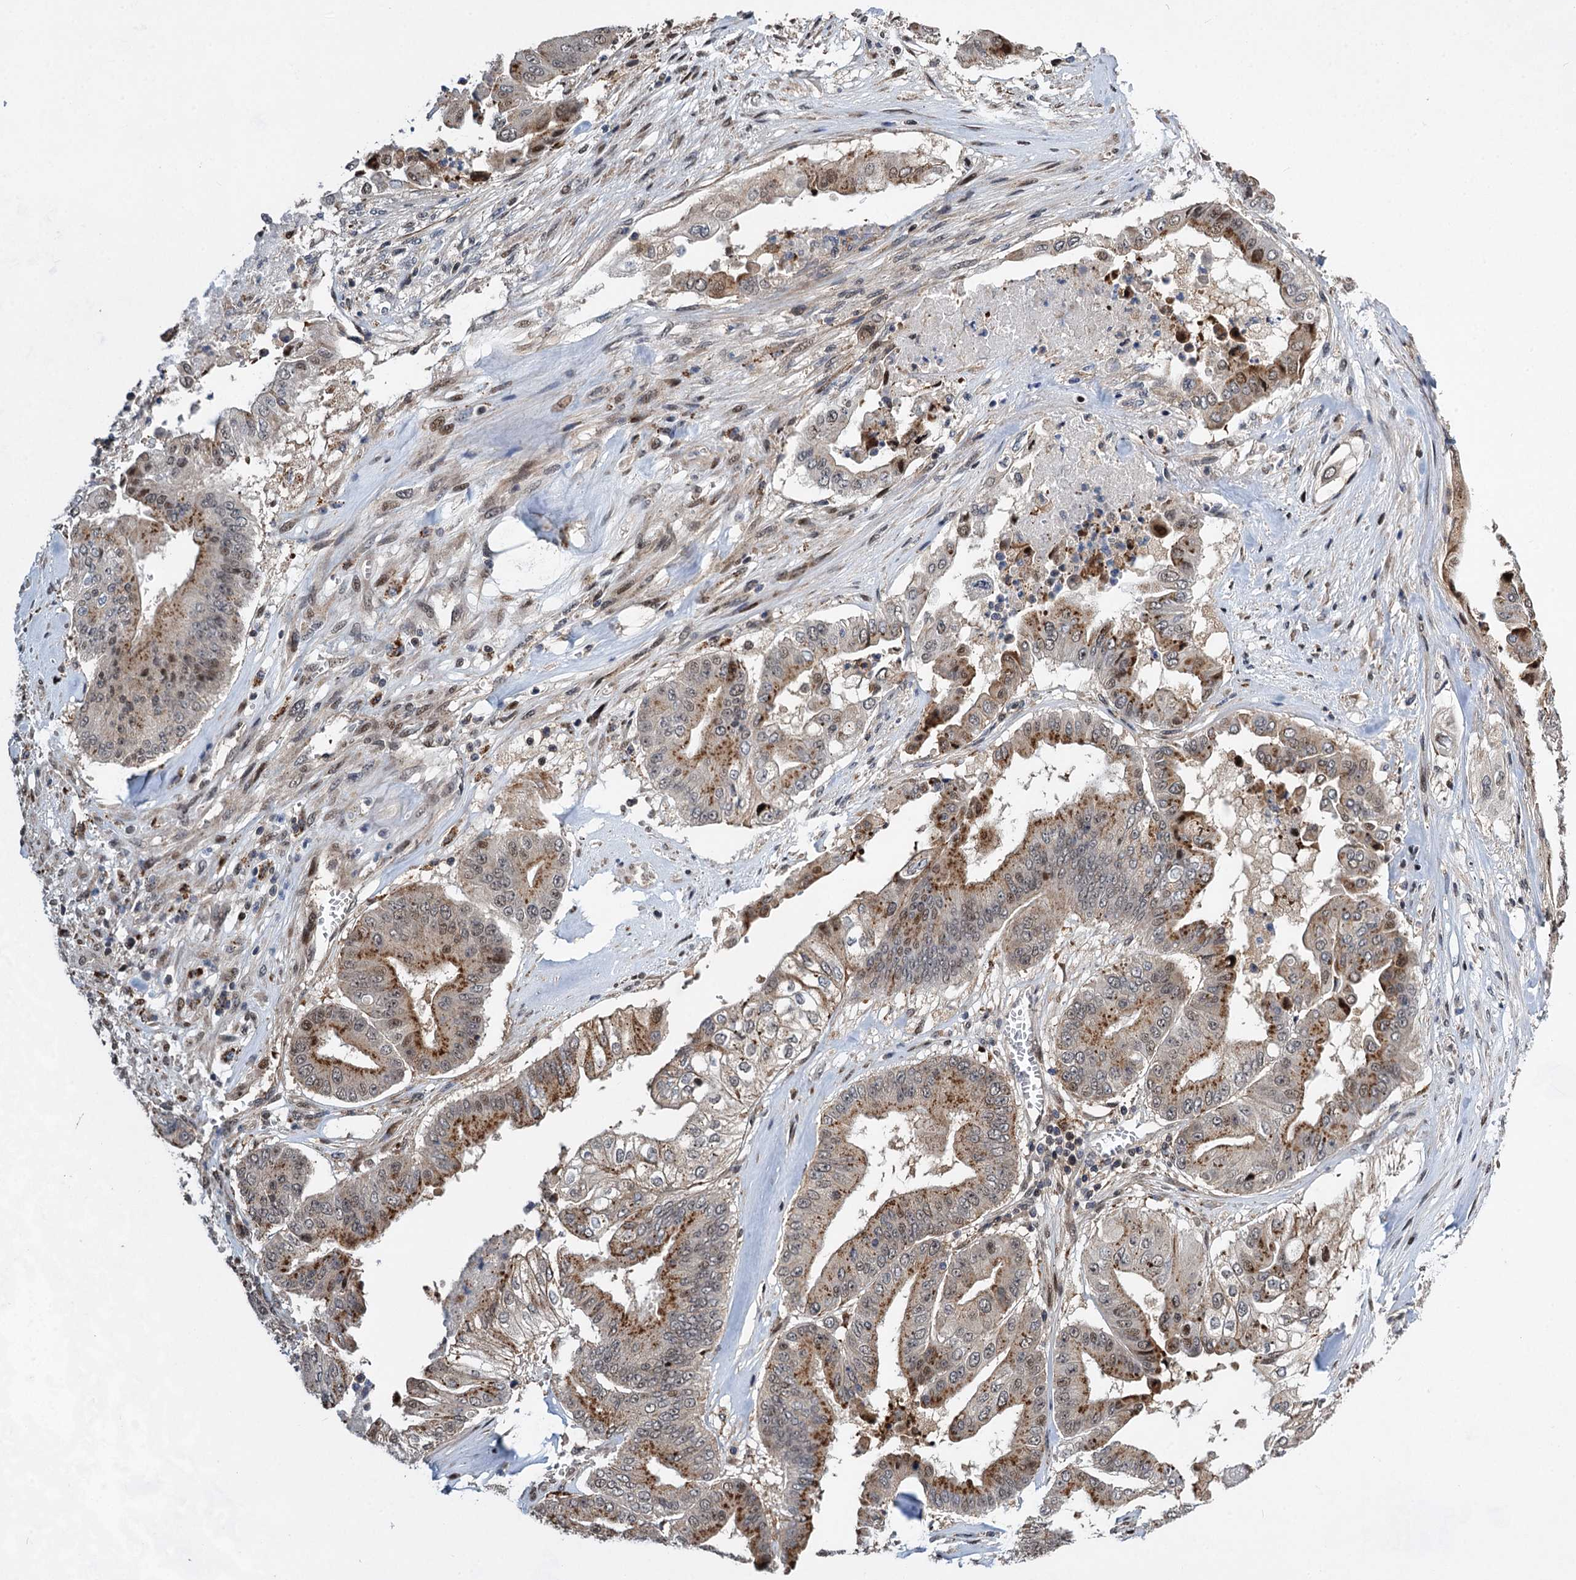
{"staining": {"intensity": "moderate", "quantity": "25%-75%", "location": "cytoplasmic/membranous,nuclear"}, "tissue": "pancreatic cancer", "cell_type": "Tumor cells", "image_type": "cancer", "snomed": [{"axis": "morphology", "description": "Adenocarcinoma, NOS"}, {"axis": "topography", "description": "Pancreas"}], "caption": "A histopathology image of human pancreatic adenocarcinoma stained for a protein shows moderate cytoplasmic/membranous and nuclear brown staining in tumor cells.", "gene": "GPBP1", "patient": {"sex": "female", "age": 77}}